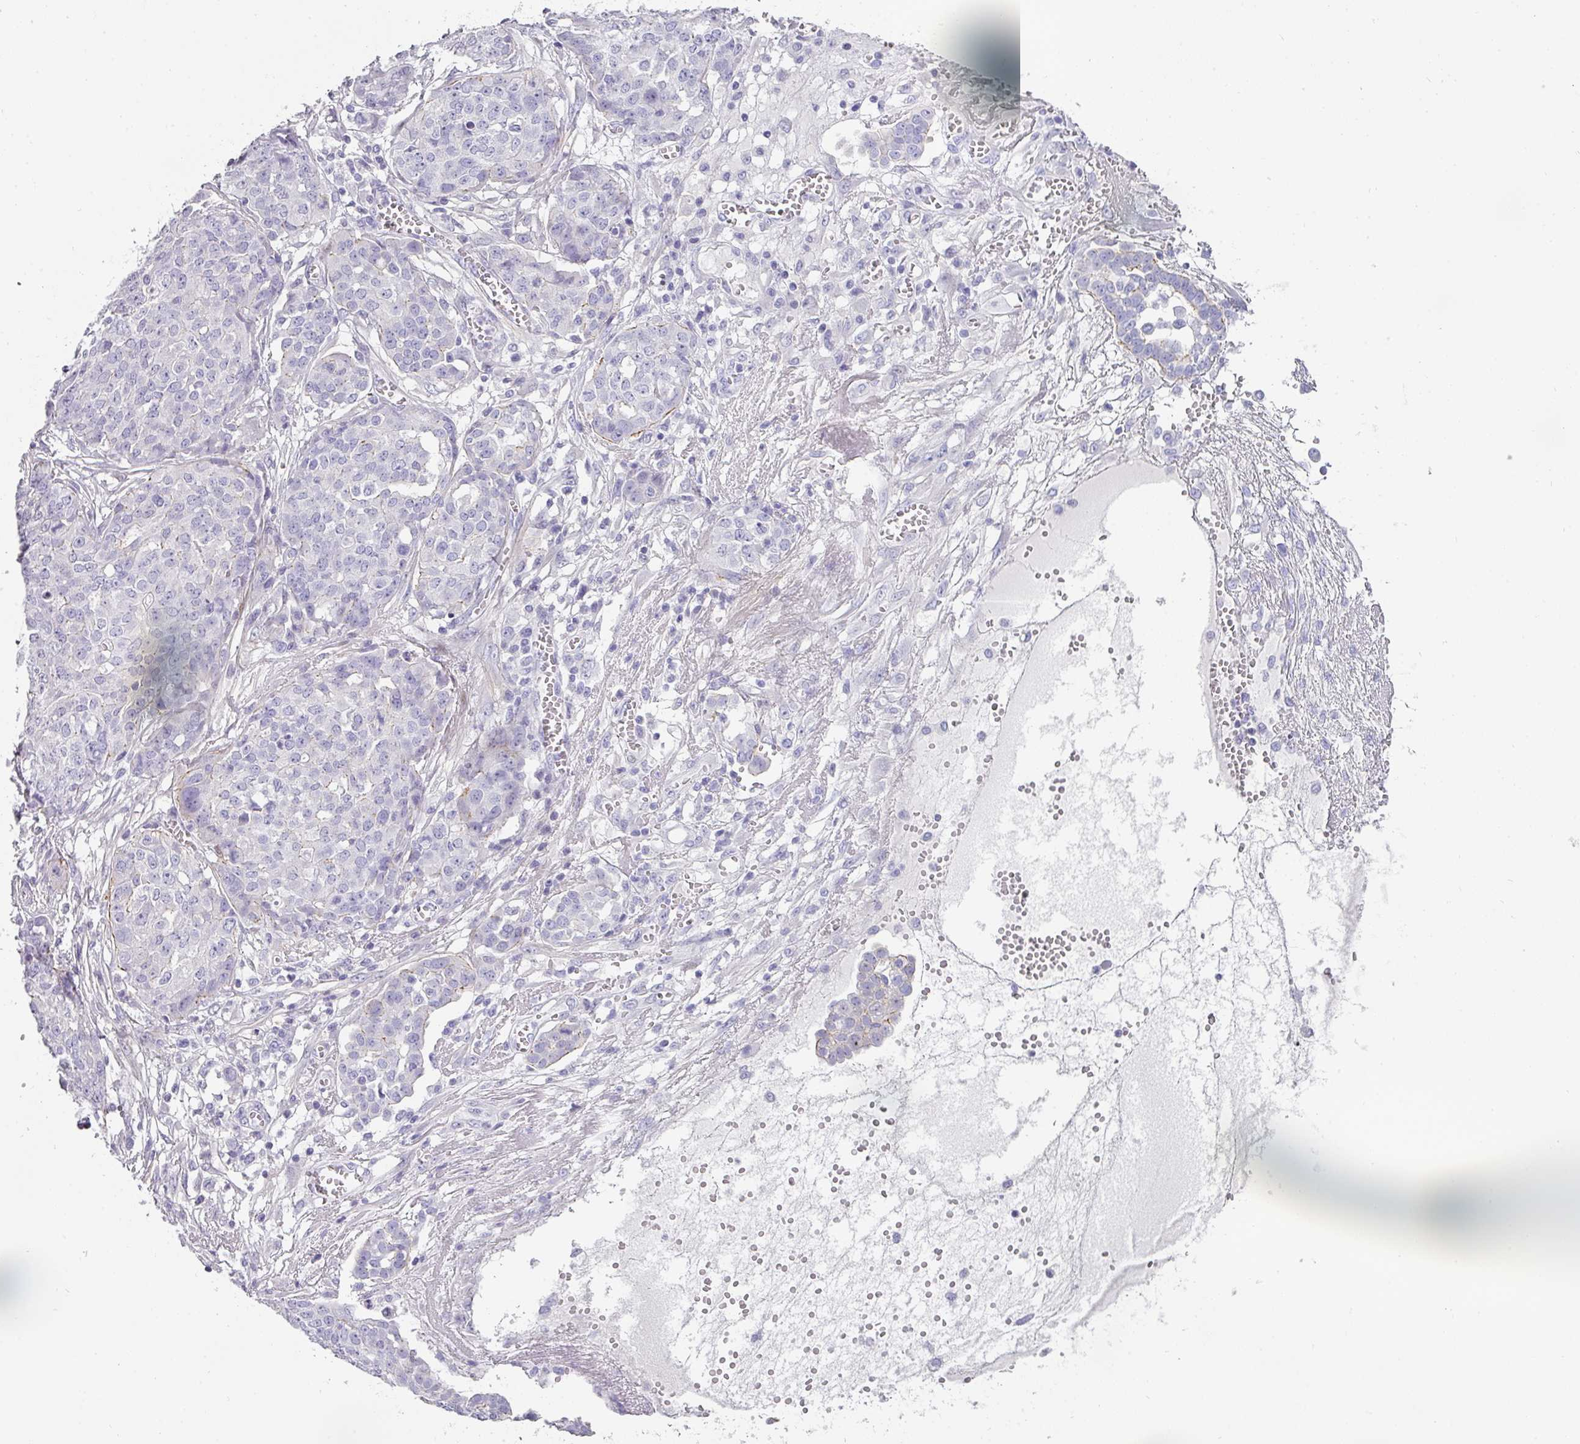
{"staining": {"intensity": "negative", "quantity": "none", "location": "none"}, "tissue": "ovarian cancer", "cell_type": "Tumor cells", "image_type": "cancer", "snomed": [{"axis": "morphology", "description": "Cystadenocarcinoma, serous, NOS"}, {"axis": "topography", "description": "Soft tissue"}, {"axis": "topography", "description": "Ovary"}], "caption": "Image shows no significant protein expression in tumor cells of ovarian cancer.", "gene": "ANKRD29", "patient": {"sex": "female", "age": 57}}